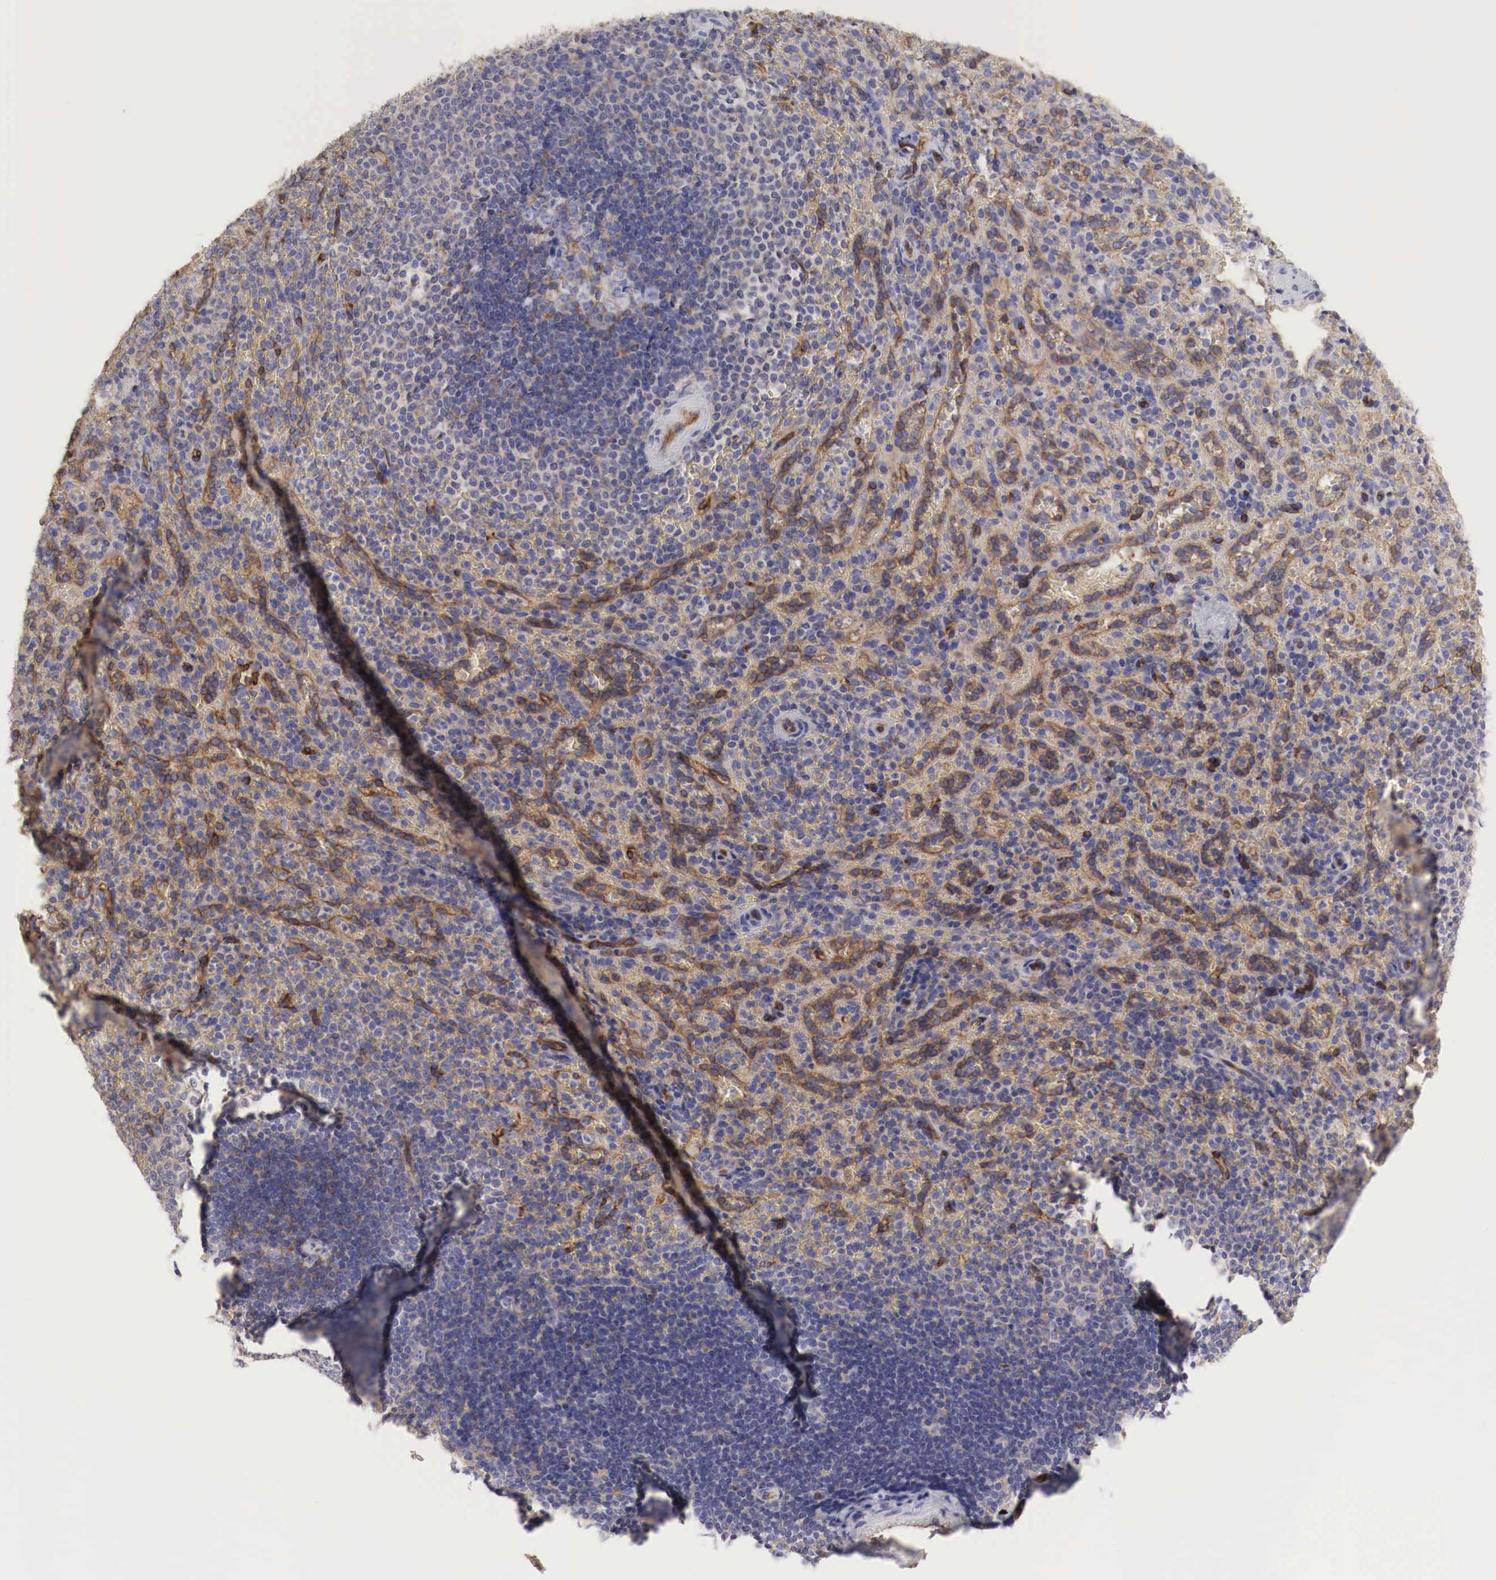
{"staining": {"intensity": "negative", "quantity": "none", "location": "none"}, "tissue": "spleen", "cell_type": "Cells in red pulp", "image_type": "normal", "snomed": [{"axis": "morphology", "description": "Normal tissue, NOS"}, {"axis": "topography", "description": "Spleen"}], "caption": "There is no significant expression in cells in red pulp of spleen. (Brightfield microscopy of DAB (3,3'-diaminobenzidine) immunohistochemistry at high magnification).", "gene": "MSN", "patient": {"sex": "female", "age": 21}}